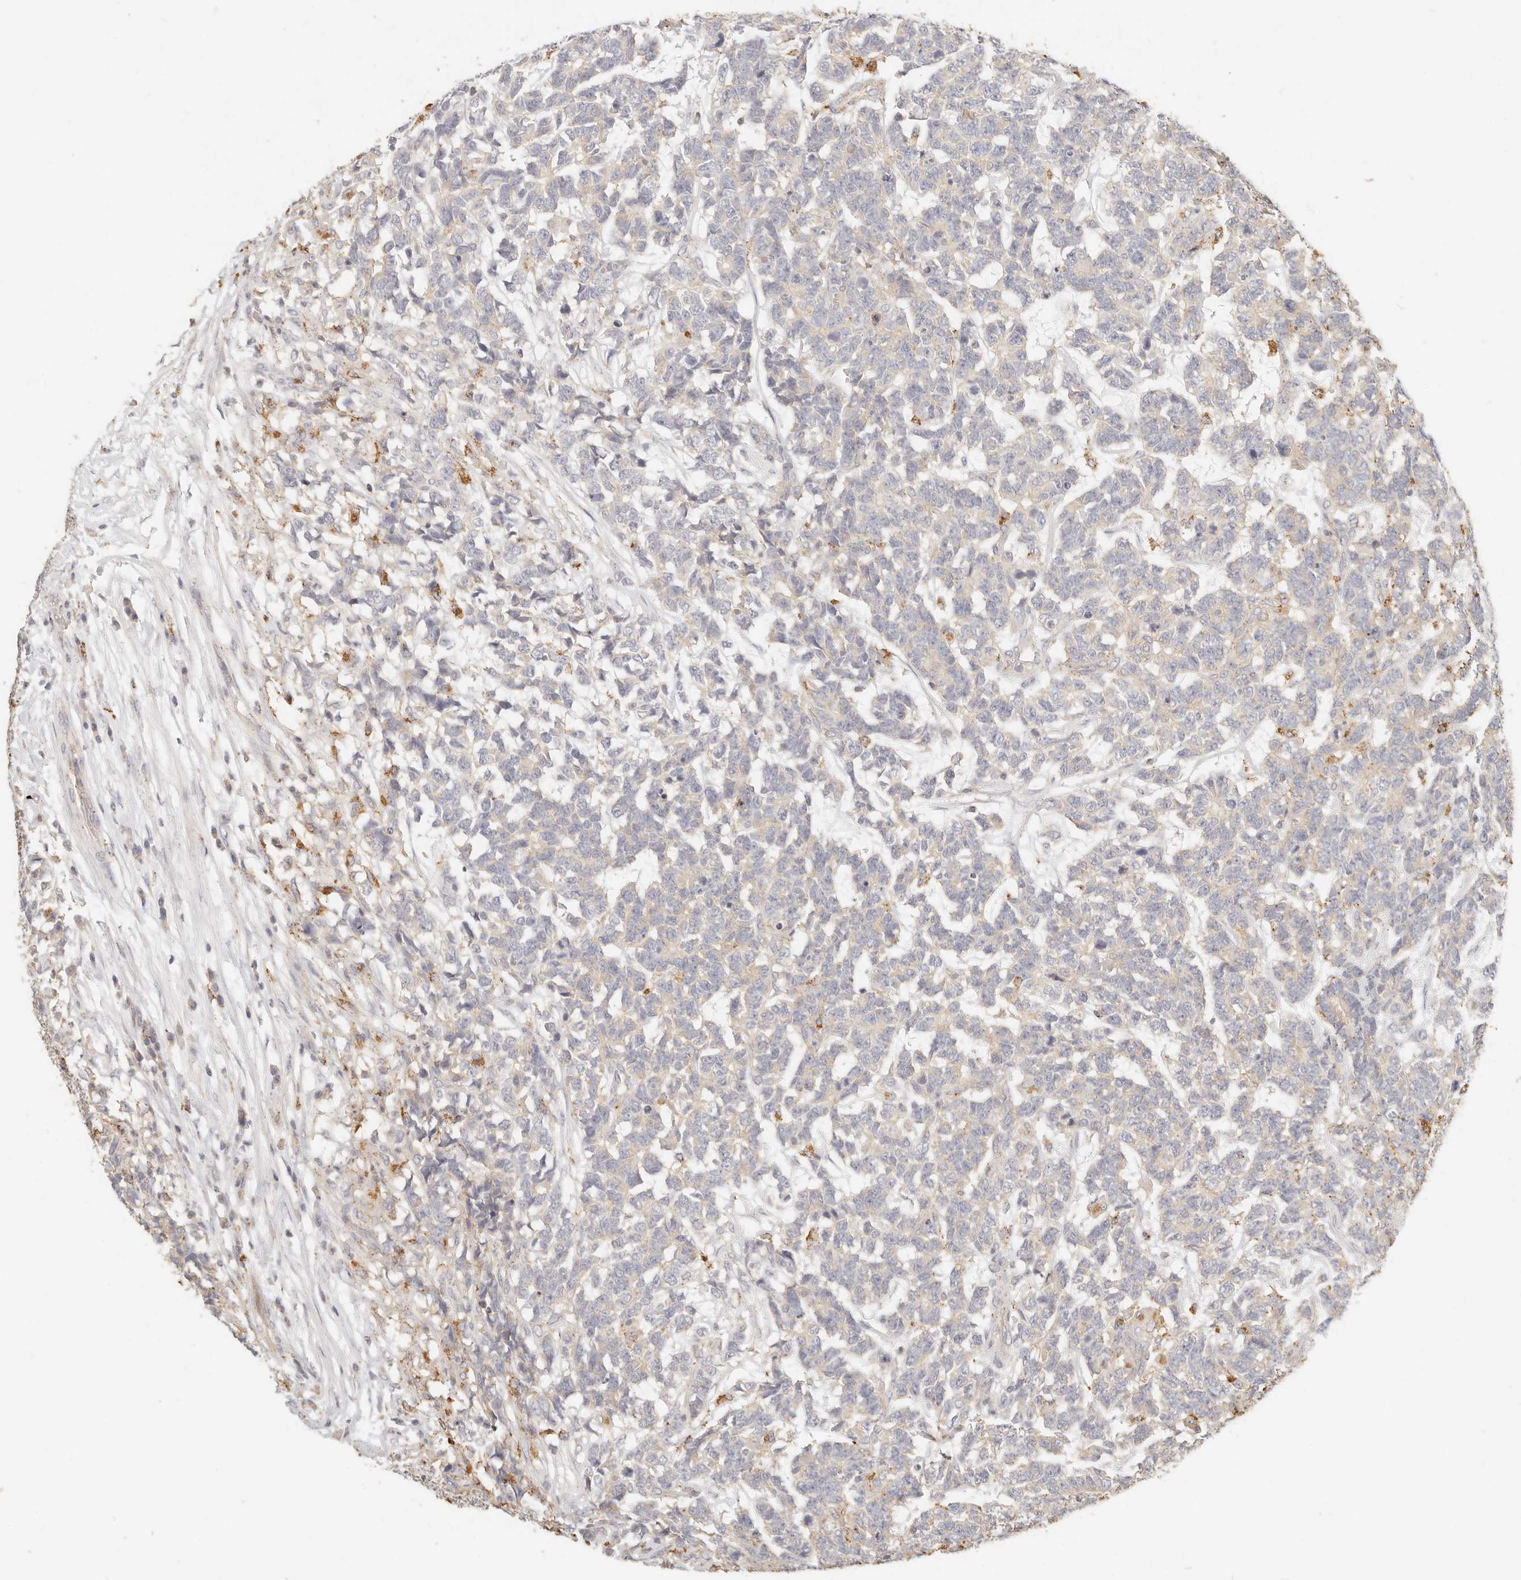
{"staining": {"intensity": "negative", "quantity": "none", "location": "none"}, "tissue": "testis cancer", "cell_type": "Tumor cells", "image_type": "cancer", "snomed": [{"axis": "morphology", "description": "Carcinoma, Embryonal, NOS"}, {"axis": "topography", "description": "Testis"}], "caption": "Human testis embryonal carcinoma stained for a protein using immunohistochemistry reveals no positivity in tumor cells.", "gene": "CNMD", "patient": {"sex": "male", "age": 26}}